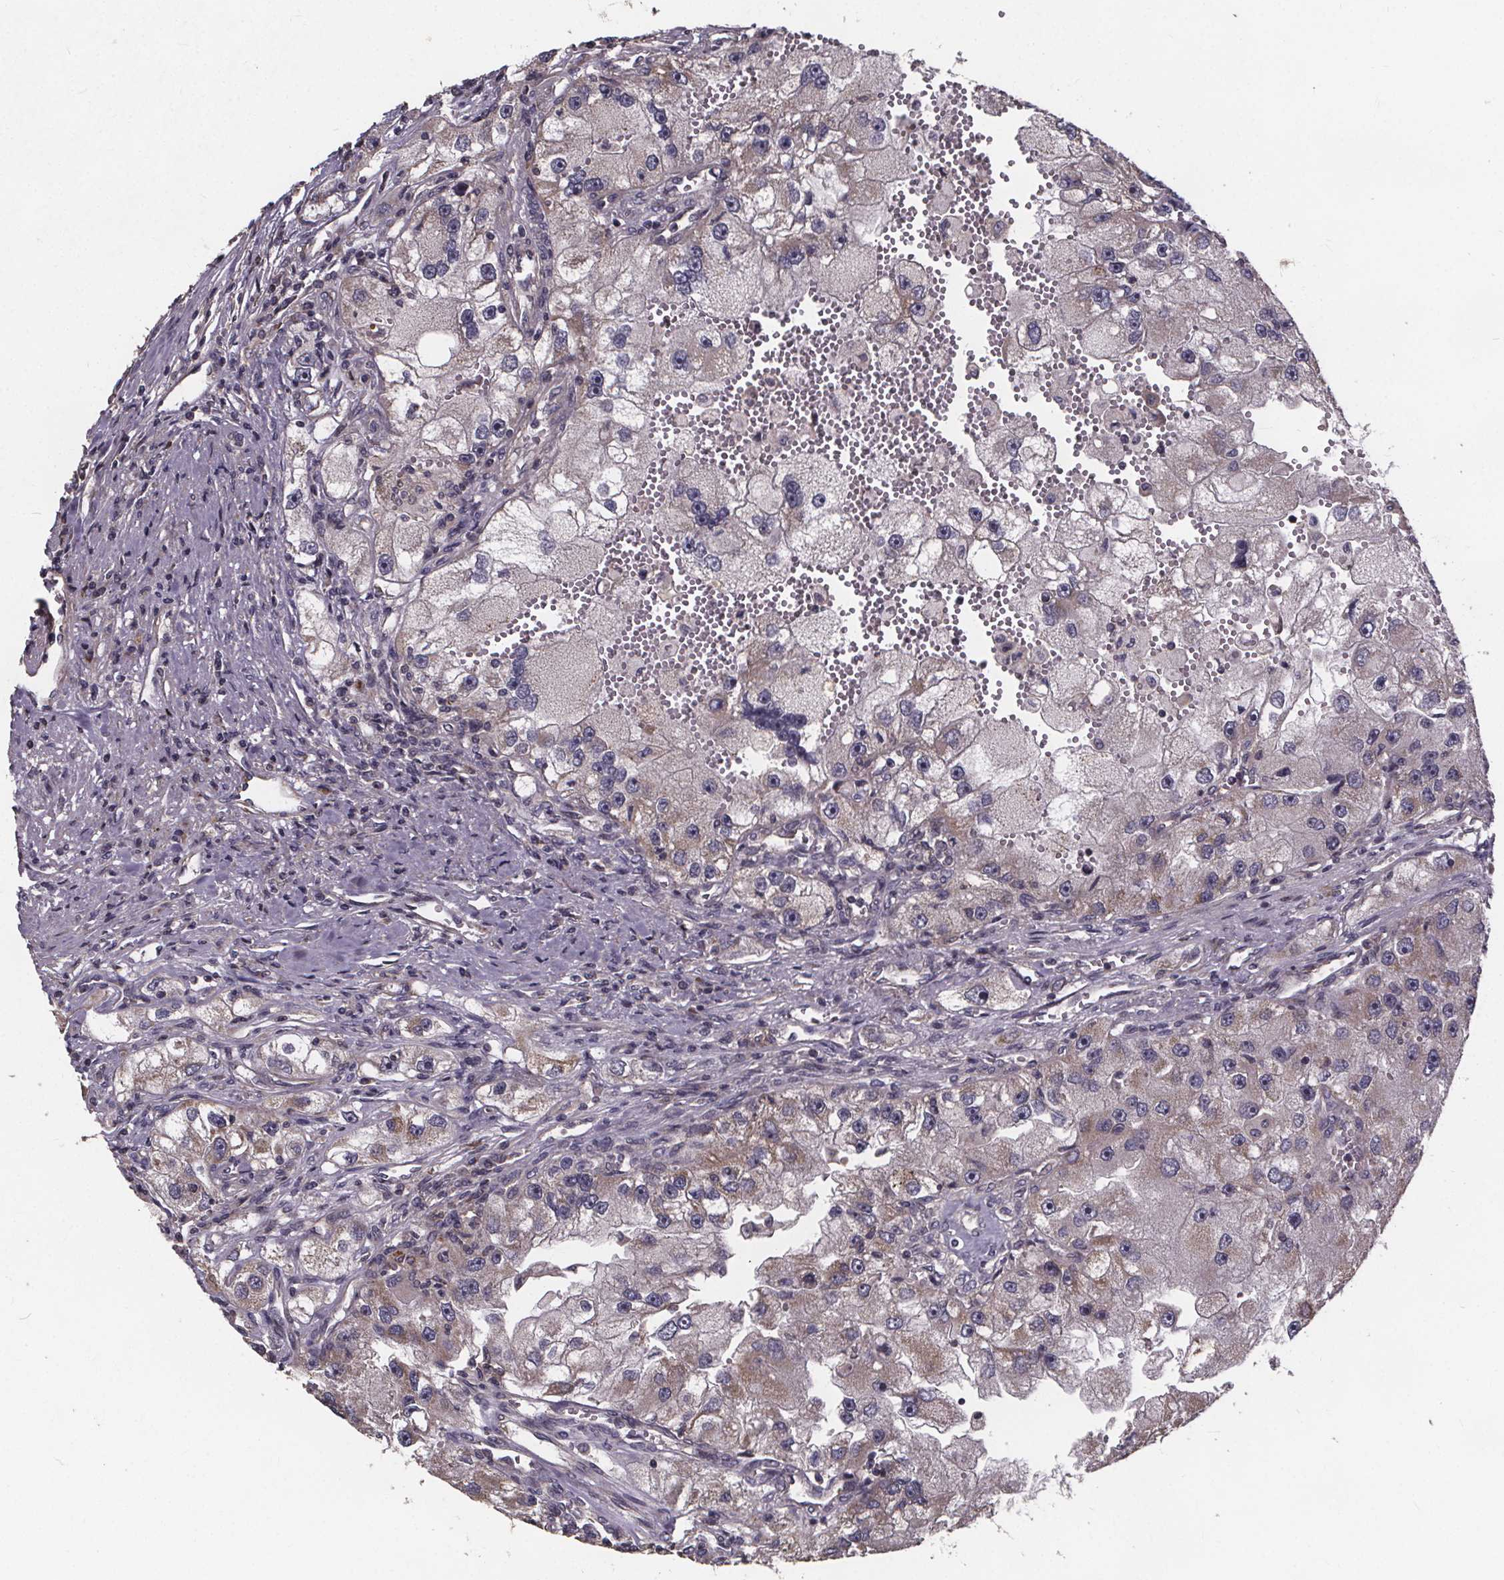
{"staining": {"intensity": "weak", "quantity": "<25%", "location": "cytoplasmic/membranous"}, "tissue": "renal cancer", "cell_type": "Tumor cells", "image_type": "cancer", "snomed": [{"axis": "morphology", "description": "Adenocarcinoma, NOS"}, {"axis": "topography", "description": "Kidney"}], "caption": "Adenocarcinoma (renal) was stained to show a protein in brown. There is no significant staining in tumor cells. (DAB (3,3'-diaminobenzidine) IHC visualized using brightfield microscopy, high magnification).", "gene": "YME1L1", "patient": {"sex": "male", "age": 63}}